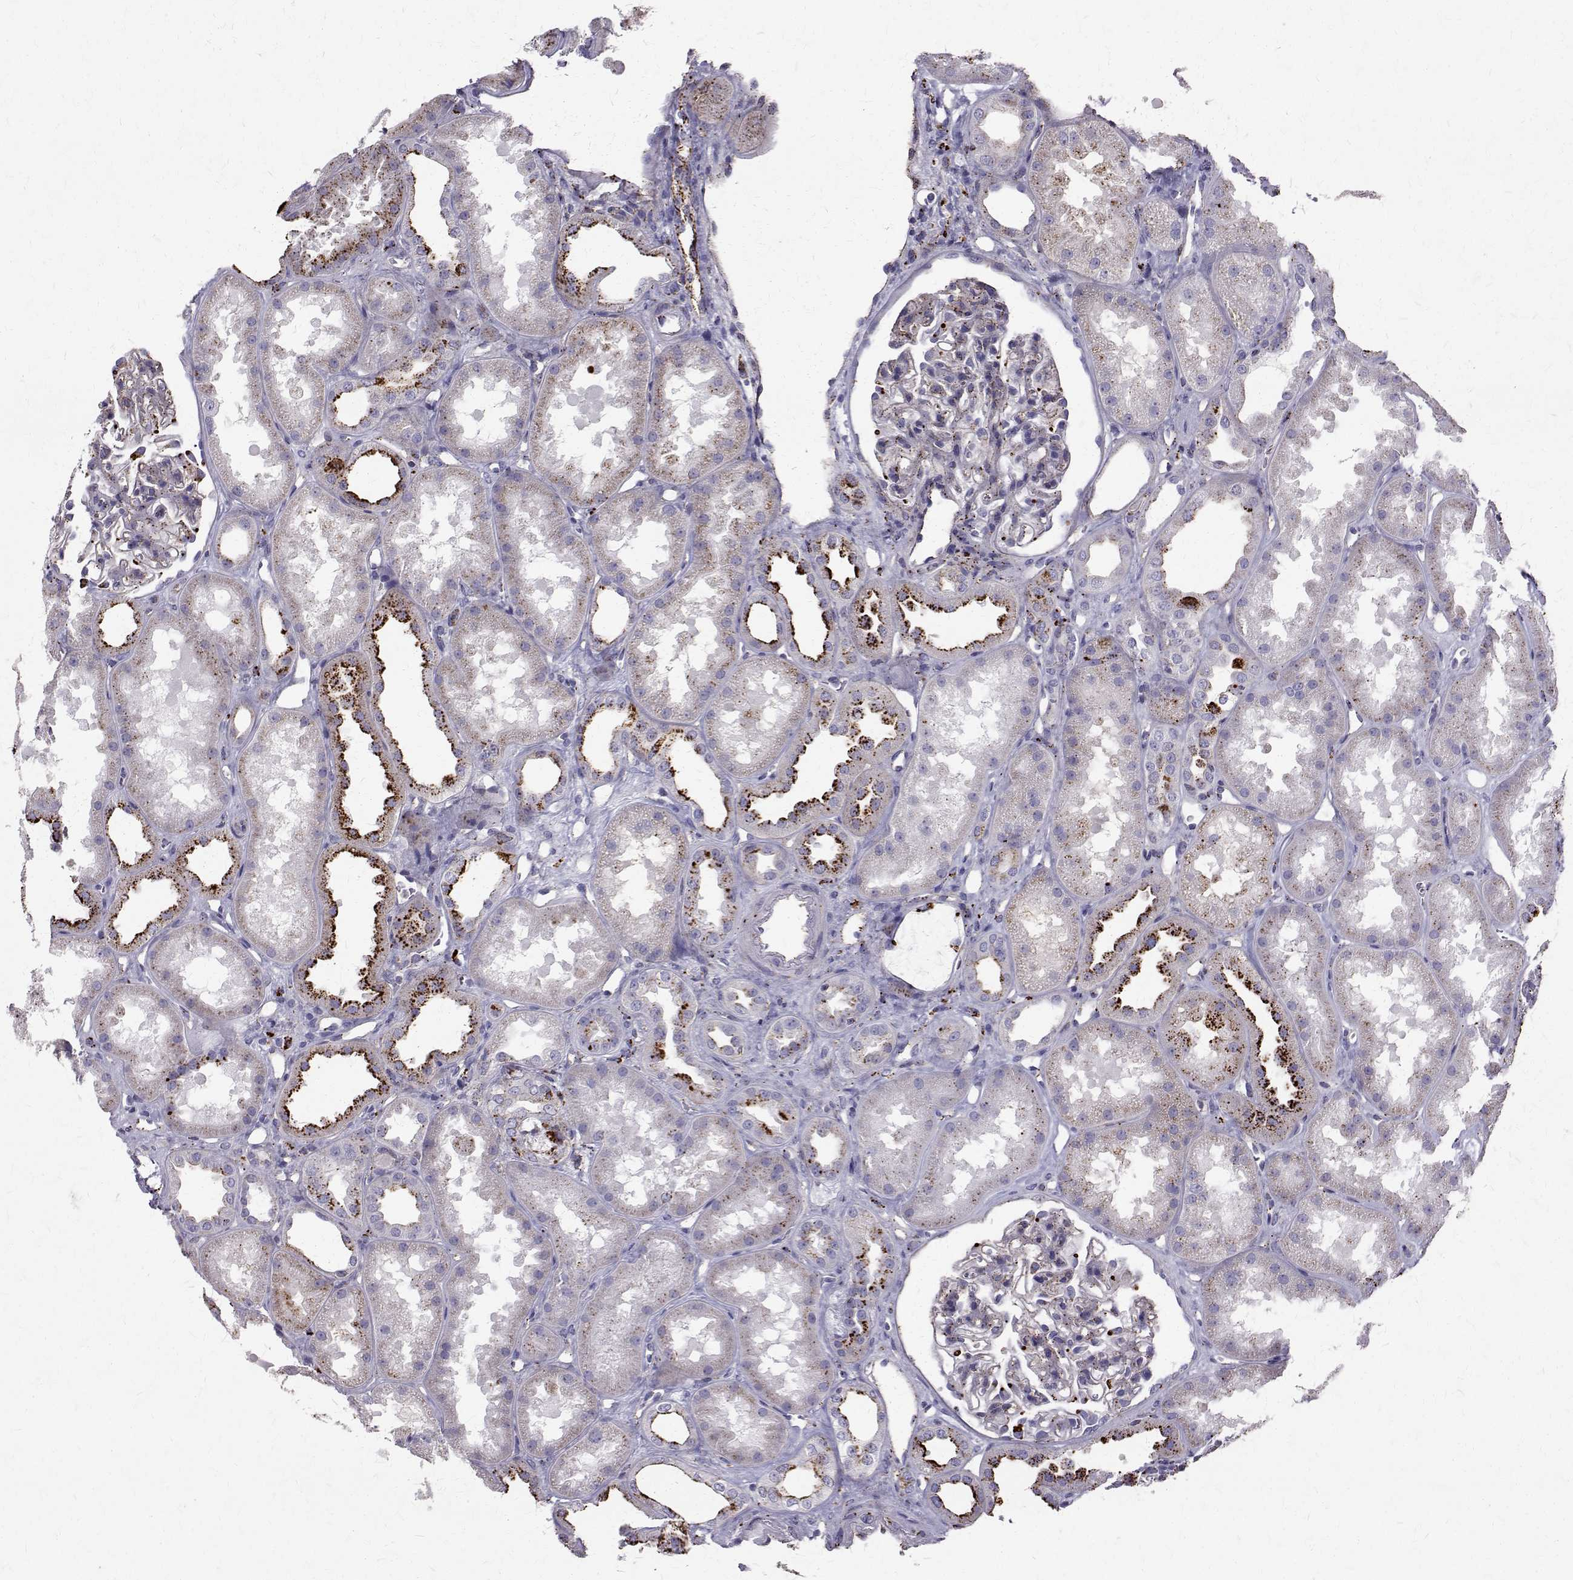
{"staining": {"intensity": "strong", "quantity": "<25%", "location": "cytoplasmic/membranous"}, "tissue": "kidney", "cell_type": "Cells in glomeruli", "image_type": "normal", "snomed": [{"axis": "morphology", "description": "Normal tissue, NOS"}, {"axis": "topography", "description": "Kidney"}], "caption": "Protein staining of benign kidney displays strong cytoplasmic/membranous staining in approximately <25% of cells in glomeruli.", "gene": "TPP1", "patient": {"sex": "male", "age": 61}}